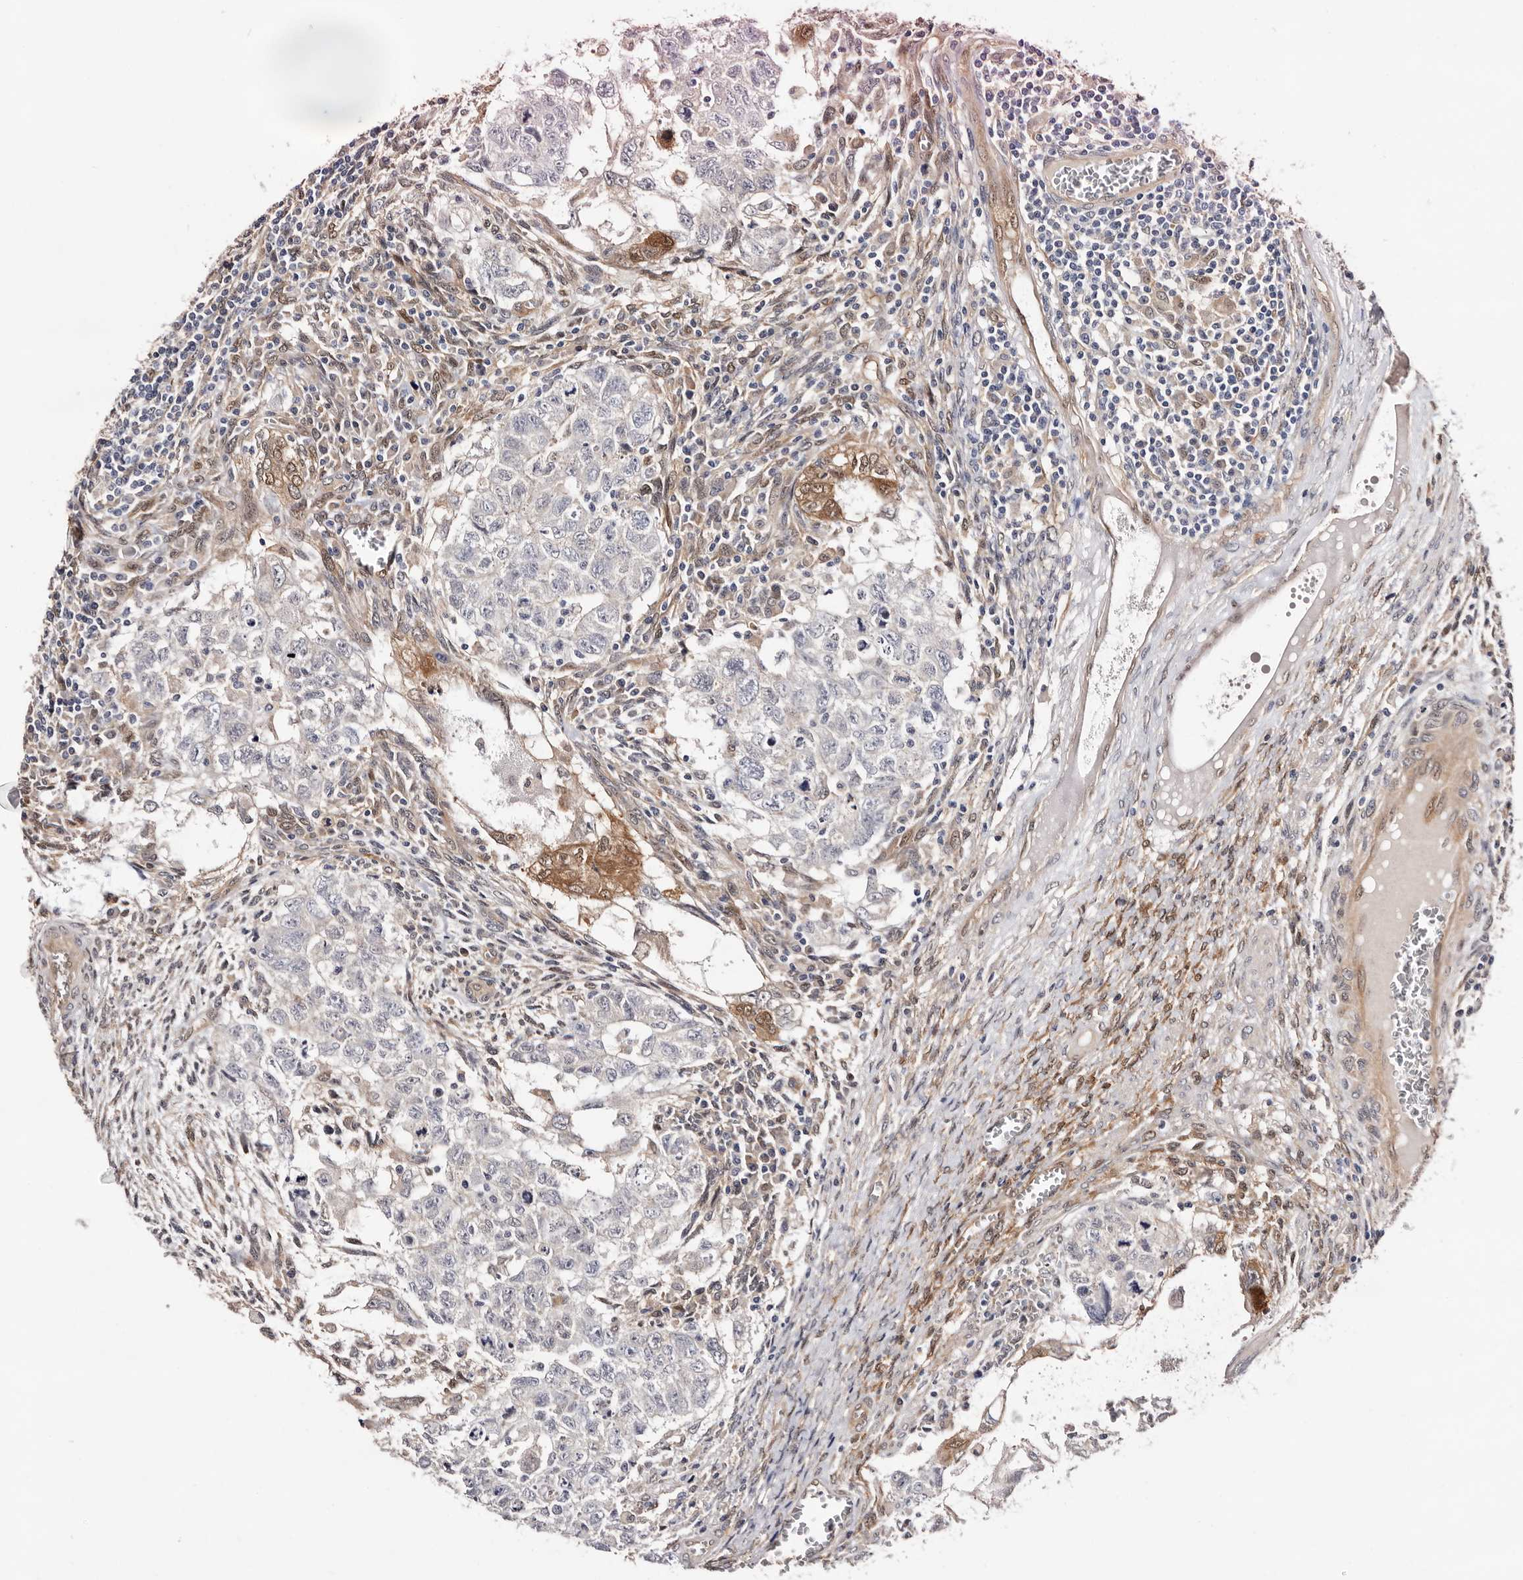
{"staining": {"intensity": "negative", "quantity": "none", "location": "none"}, "tissue": "testis cancer", "cell_type": "Tumor cells", "image_type": "cancer", "snomed": [{"axis": "morphology", "description": "Carcinoma, Embryonal, NOS"}, {"axis": "topography", "description": "Testis"}], "caption": "The micrograph shows no significant positivity in tumor cells of testis cancer (embryonal carcinoma).", "gene": "TP53I3", "patient": {"sex": "male", "age": 37}}